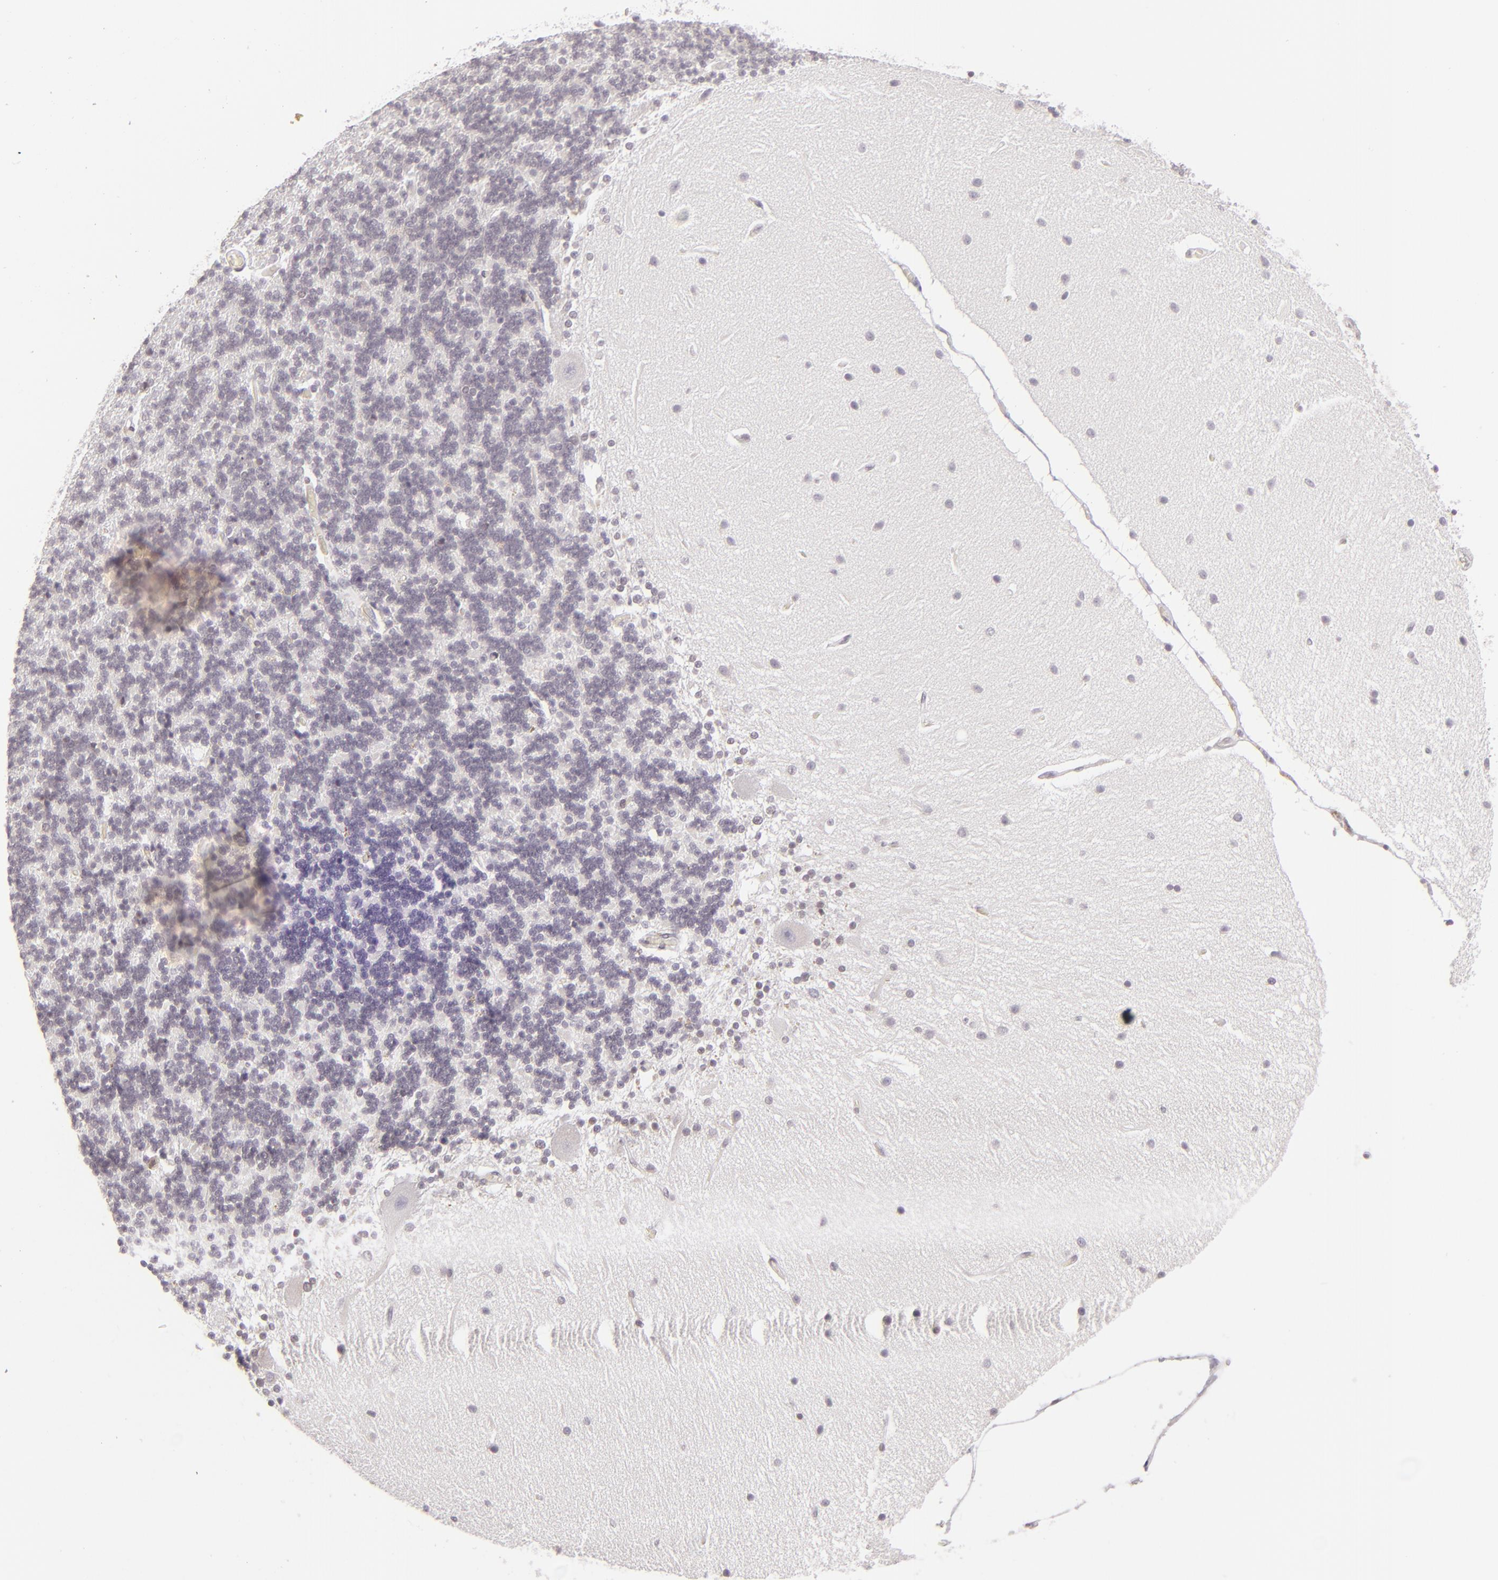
{"staining": {"intensity": "negative", "quantity": "none", "location": "none"}, "tissue": "cerebellum", "cell_type": "Cells in granular layer", "image_type": "normal", "snomed": [{"axis": "morphology", "description": "Normal tissue, NOS"}, {"axis": "topography", "description": "Cerebellum"}], "caption": "IHC of unremarkable human cerebellum demonstrates no expression in cells in granular layer. (DAB immunohistochemistry (IHC), high magnification).", "gene": "SIX1", "patient": {"sex": "female", "age": 54}}